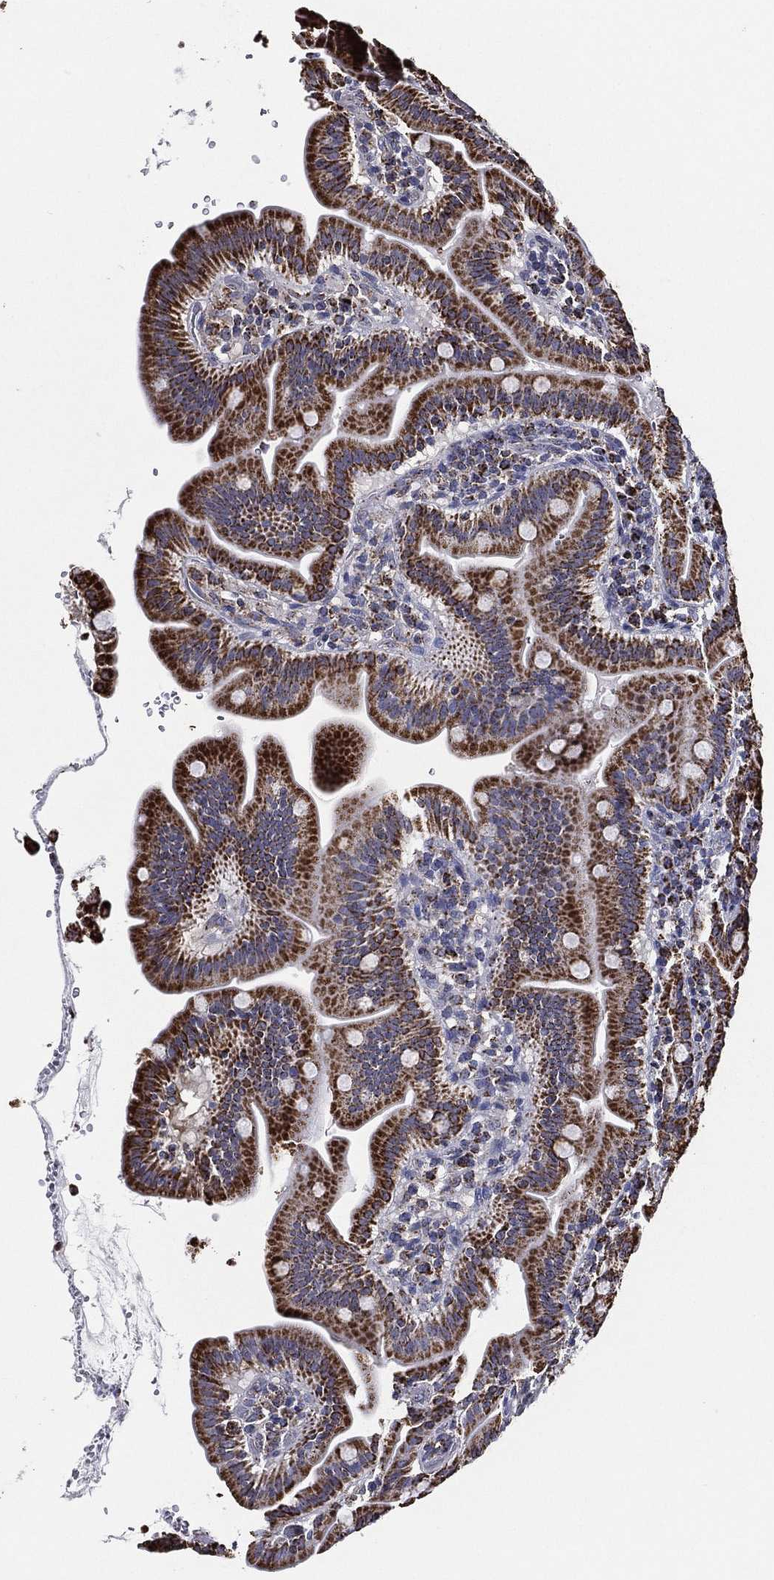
{"staining": {"intensity": "strong", "quantity": ">75%", "location": "cytoplasmic/membranous"}, "tissue": "small intestine", "cell_type": "Glandular cells", "image_type": "normal", "snomed": [{"axis": "morphology", "description": "Normal tissue, NOS"}, {"axis": "topography", "description": "Small intestine"}], "caption": "Immunohistochemical staining of benign human small intestine reveals >75% levels of strong cytoplasmic/membranous protein expression in approximately >75% of glandular cells.", "gene": "NDUFAB1", "patient": {"sex": "male", "age": 26}}